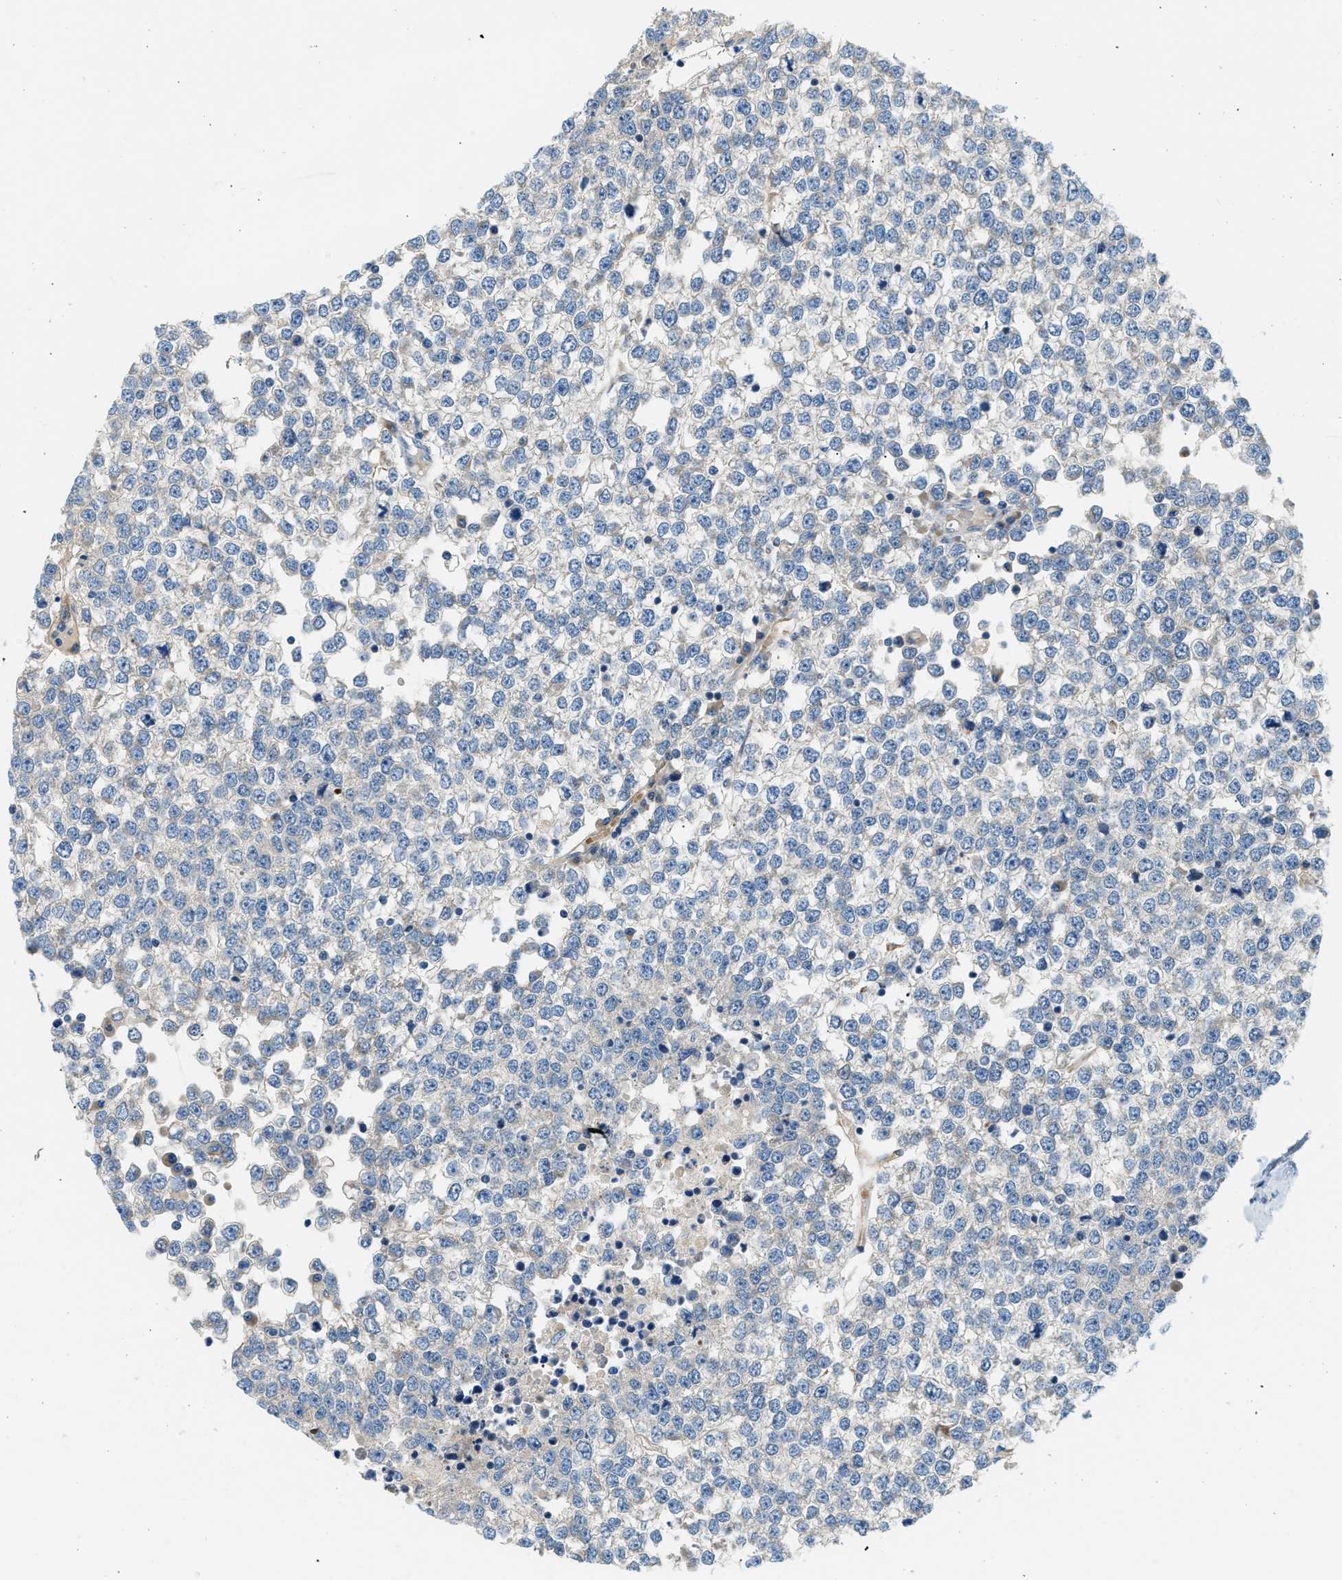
{"staining": {"intensity": "negative", "quantity": "none", "location": "none"}, "tissue": "testis cancer", "cell_type": "Tumor cells", "image_type": "cancer", "snomed": [{"axis": "morphology", "description": "Seminoma, NOS"}, {"axis": "topography", "description": "Testis"}], "caption": "DAB (3,3'-diaminobenzidine) immunohistochemical staining of human testis cancer displays no significant positivity in tumor cells. Brightfield microscopy of IHC stained with DAB (brown) and hematoxylin (blue), captured at high magnification.", "gene": "COL15A1", "patient": {"sex": "male", "age": 65}}